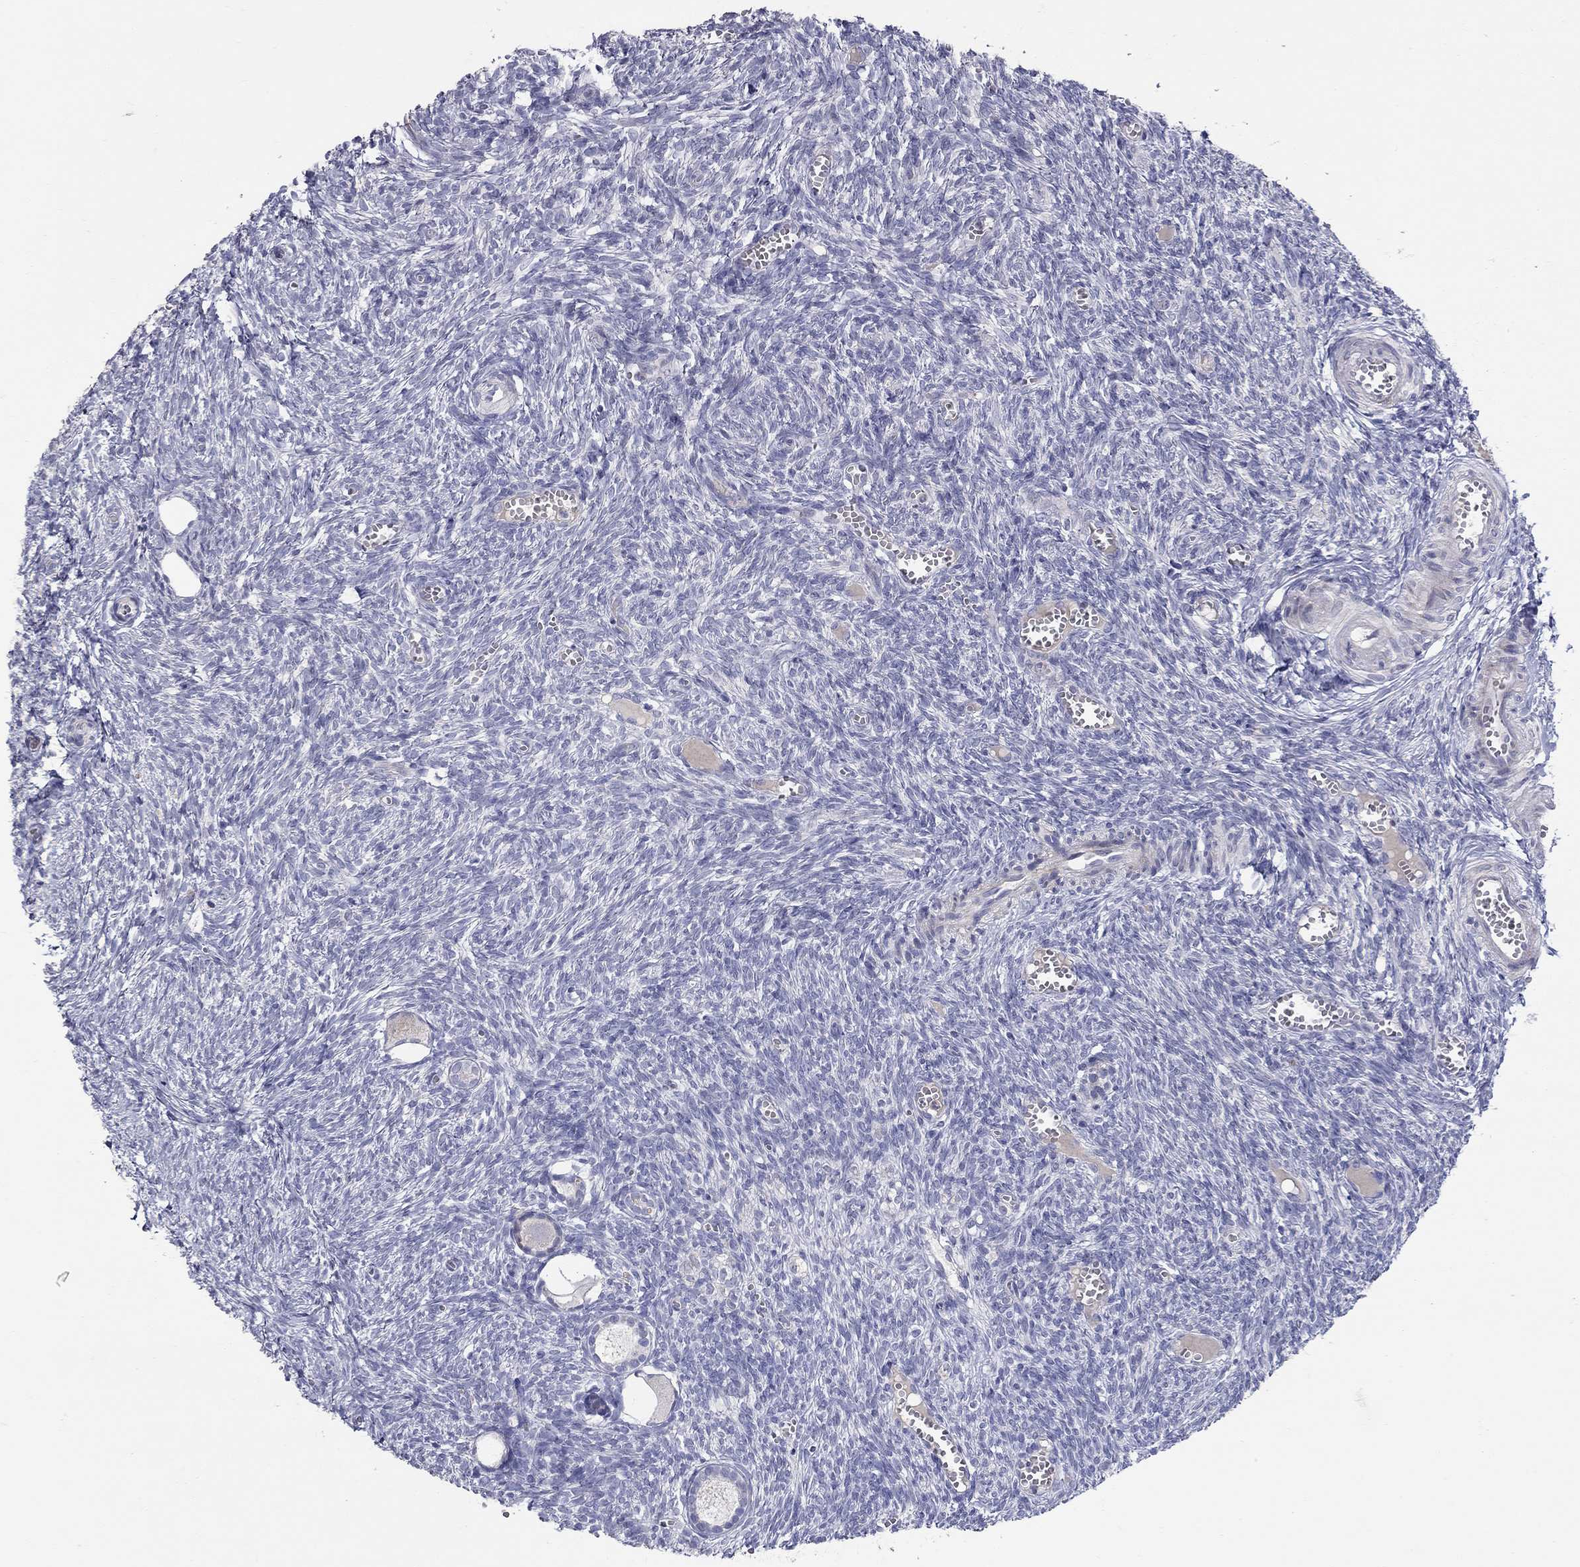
{"staining": {"intensity": "negative", "quantity": "none", "location": "none"}, "tissue": "ovary", "cell_type": "Follicle cells", "image_type": "normal", "snomed": [{"axis": "morphology", "description": "Normal tissue, NOS"}, {"axis": "topography", "description": "Ovary"}], "caption": "Immunohistochemistry (IHC) histopathology image of benign ovary: human ovary stained with DAB displays no significant protein staining in follicle cells.", "gene": "HMX2", "patient": {"sex": "female", "age": 43}}